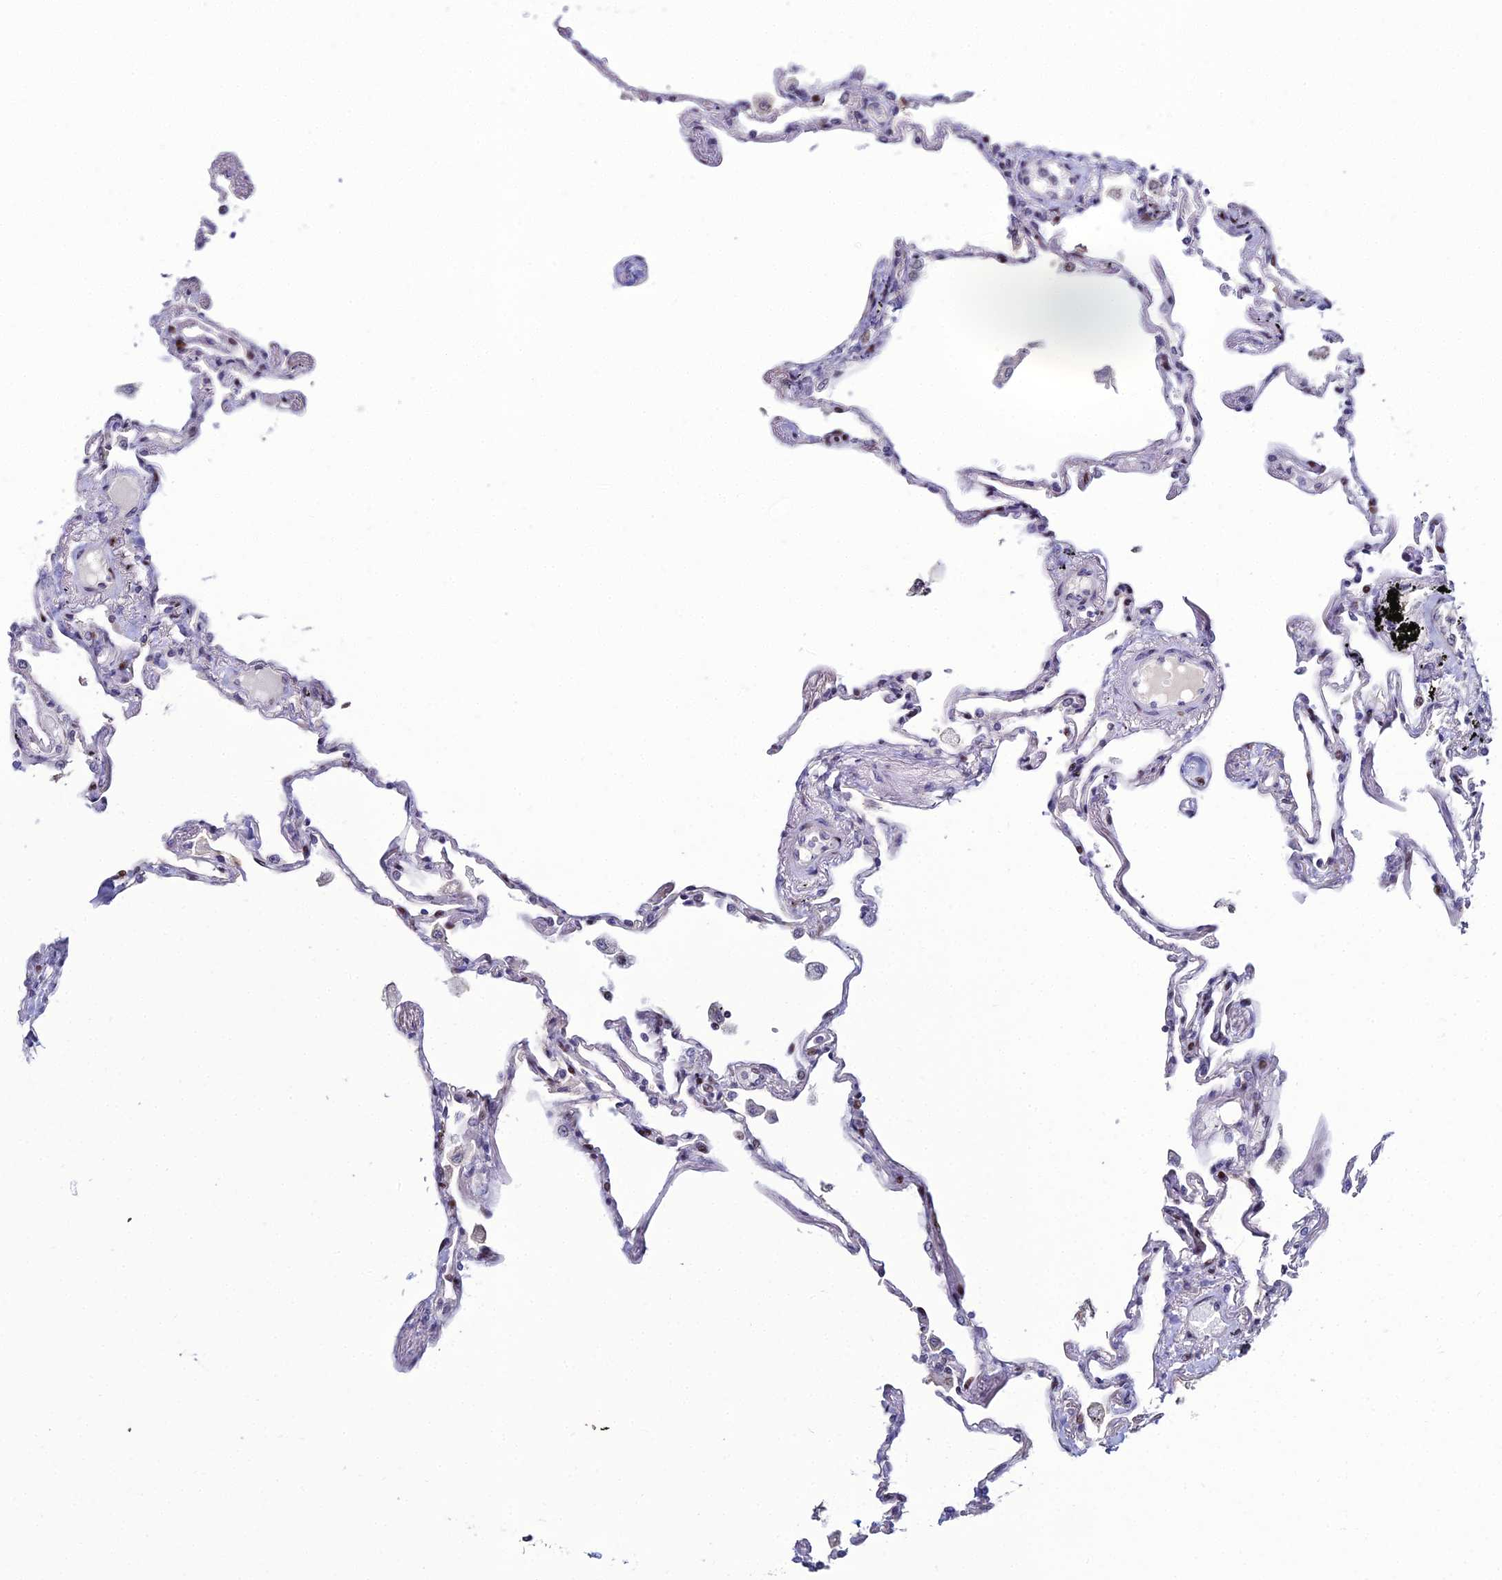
{"staining": {"intensity": "moderate", "quantity": "<25%", "location": "nuclear"}, "tissue": "lung", "cell_type": "Alveolar cells", "image_type": "normal", "snomed": [{"axis": "morphology", "description": "Normal tissue, NOS"}, {"axis": "topography", "description": "Lung"}], "caption": "Protein expression analysis of normal human lung reveals moderate nuclear staining in about <25% of alveolar cells. The staining was performed using DAB, with brown indicating positive protein expression. Nuclei are stained blue with hematoxylin.", "gene": "TAF9B", "patient": {"sex": "female", "age": 67}}